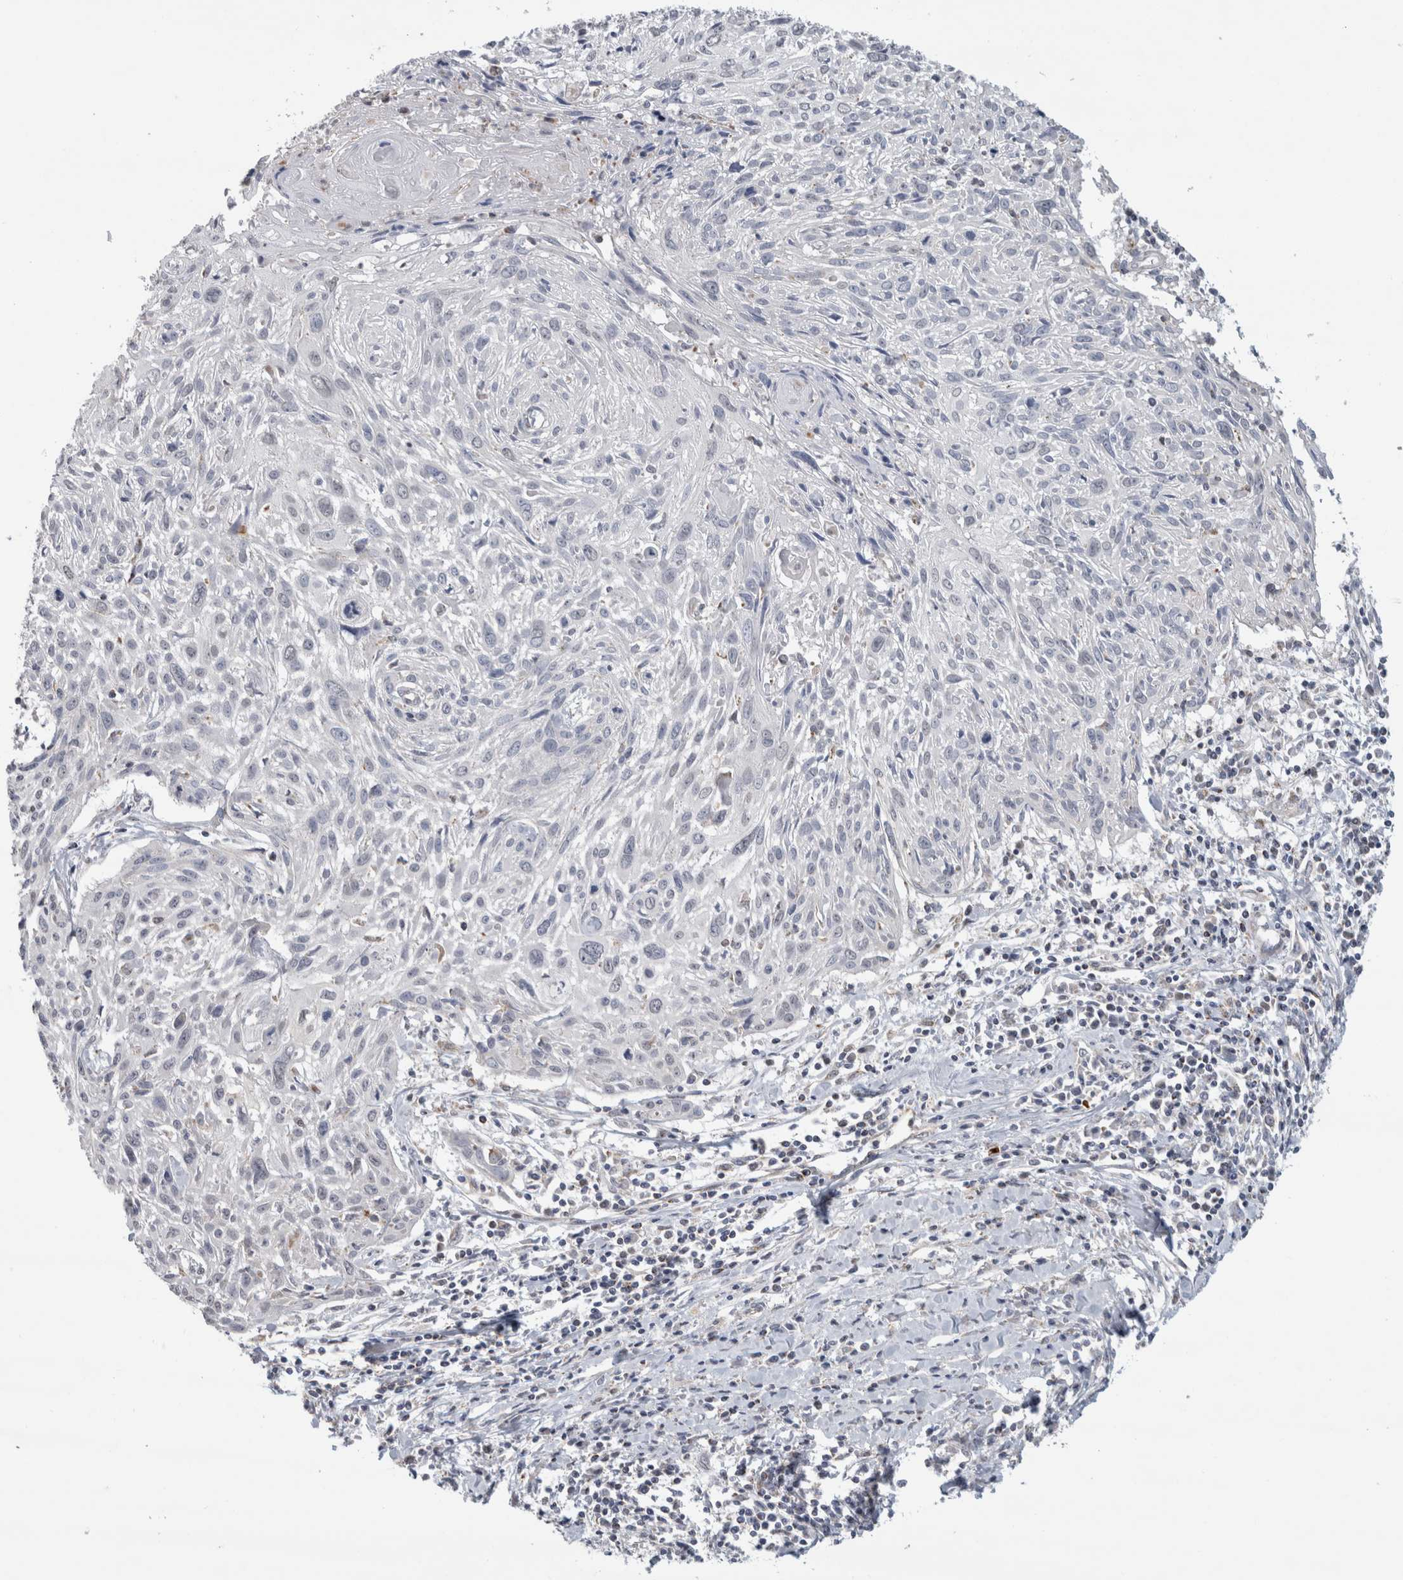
{"staining": {"intensity": "negative", "quantity": "none", "location": "none"}, "tissue": "cervical cancer", "cell_type": "Tumor cells", "image_type": "cancer", "snomed": [{"axis": "morphology", "description": "Squamous cell carcinoma, NOS"}, {"axis": "topography", "description": "Cervix"}], "caption": "Cervical cancer (squamous cell carcinoma) was stained to show a protein in brown. There is no significant positivity in tumor cells. (Stains: DAB IHC with hematoxylin counter stain, Microscopy: brightfield microscopy at high magnification).", "gene": "RAB18", "patient": {"sex": "female", "age": 51}}